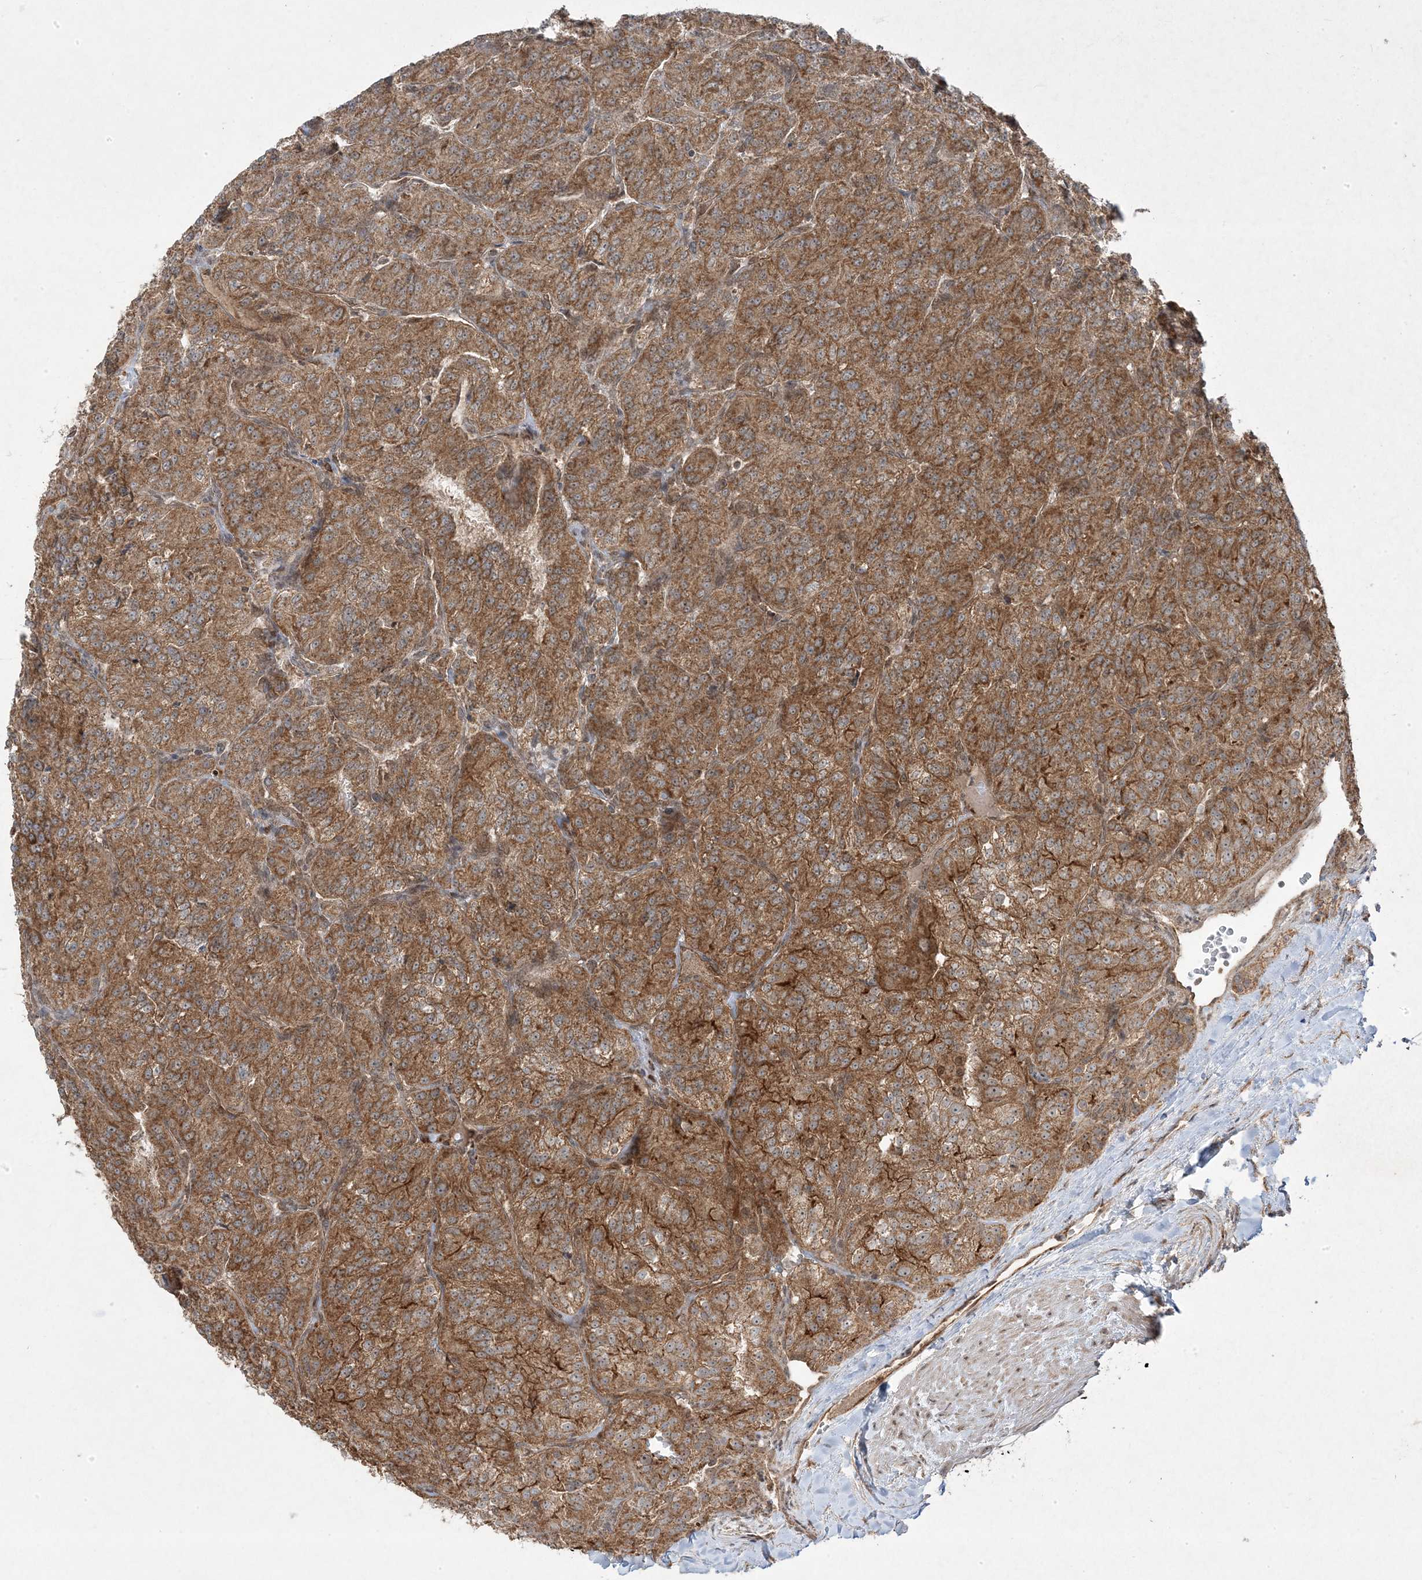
{"staining": {"intensity": "moderate", "quantity": ">75%", "location": "cytoplasmic/membranous"}, "tissue": "renal cancer", "cell_type": "Tumor cells", "image_type": "cancer", "snomed": [{"axis": "morphology", "description": "Adenocarcinoma, NOS"}, {"axis": "topography", "description": "Kidney"}], "caption": "Protein staining by immunohistochemistry demonstrates moderate cytoplasmic/membranous expression in approximately >75% of tumor cells in adenocarcinoma (renal).", "gene": "PLEKHM2", "patient": {"sex": "female", "age": 63}}